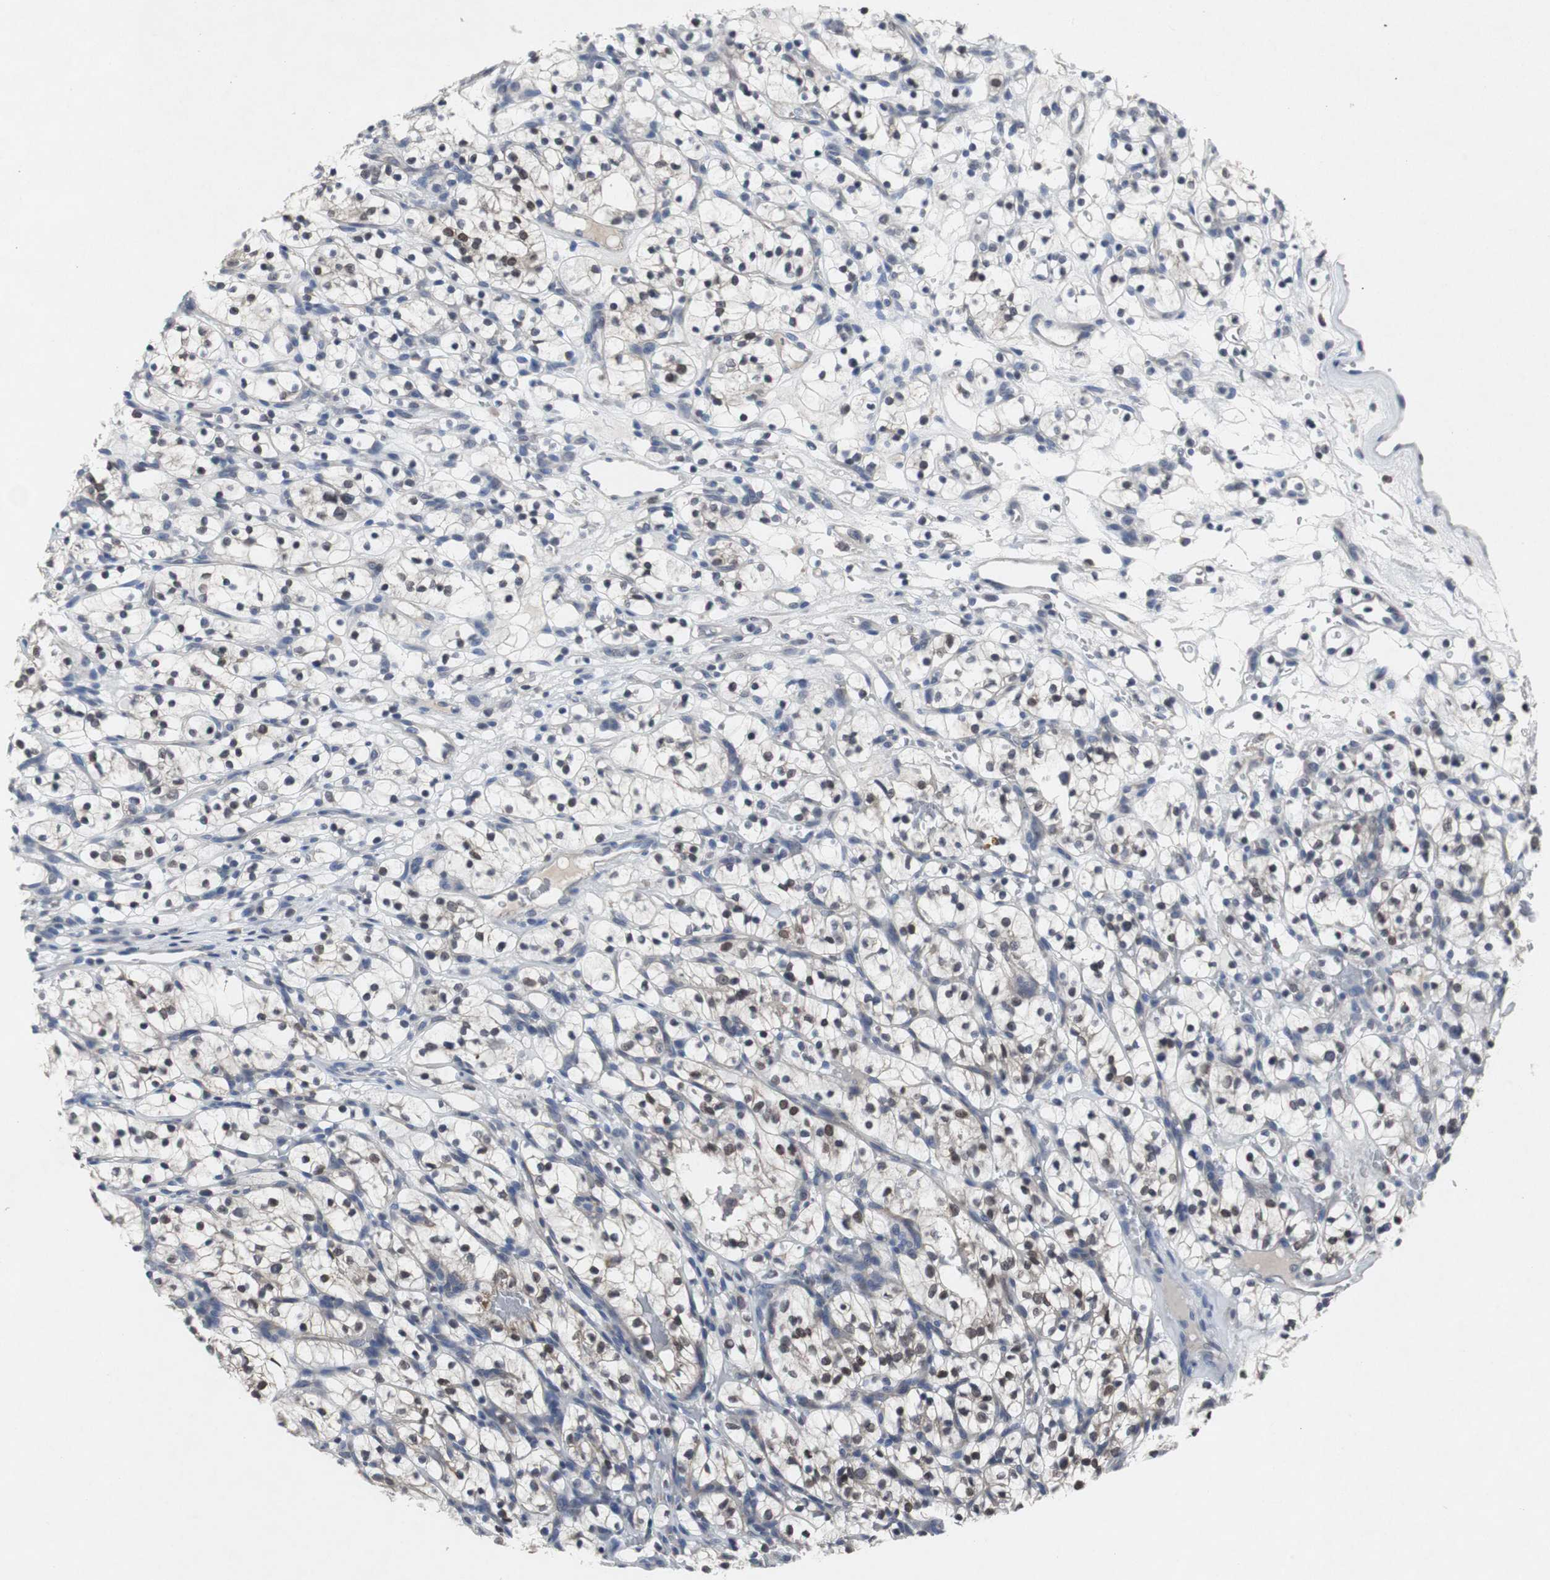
{"staining": {"intensity": "moderate", "quantity": ">75%", "location": "nuclear"}, "tissue": "renal cancer", "cell_type": "Tumor cells", "image_type": "cancer", "snomed": [{"axis": "morphology", "description": "Adenocarcinoma, NOS"}, {"axis": "topography", "description": "Kidney"}], "caption": "Tumor cells demonstrate moderate nuclear expression in about >75% of cells in adenocarcinoma (renal).", "gene": "RBM47", "patient": {"sex": "female", "age": 57}}